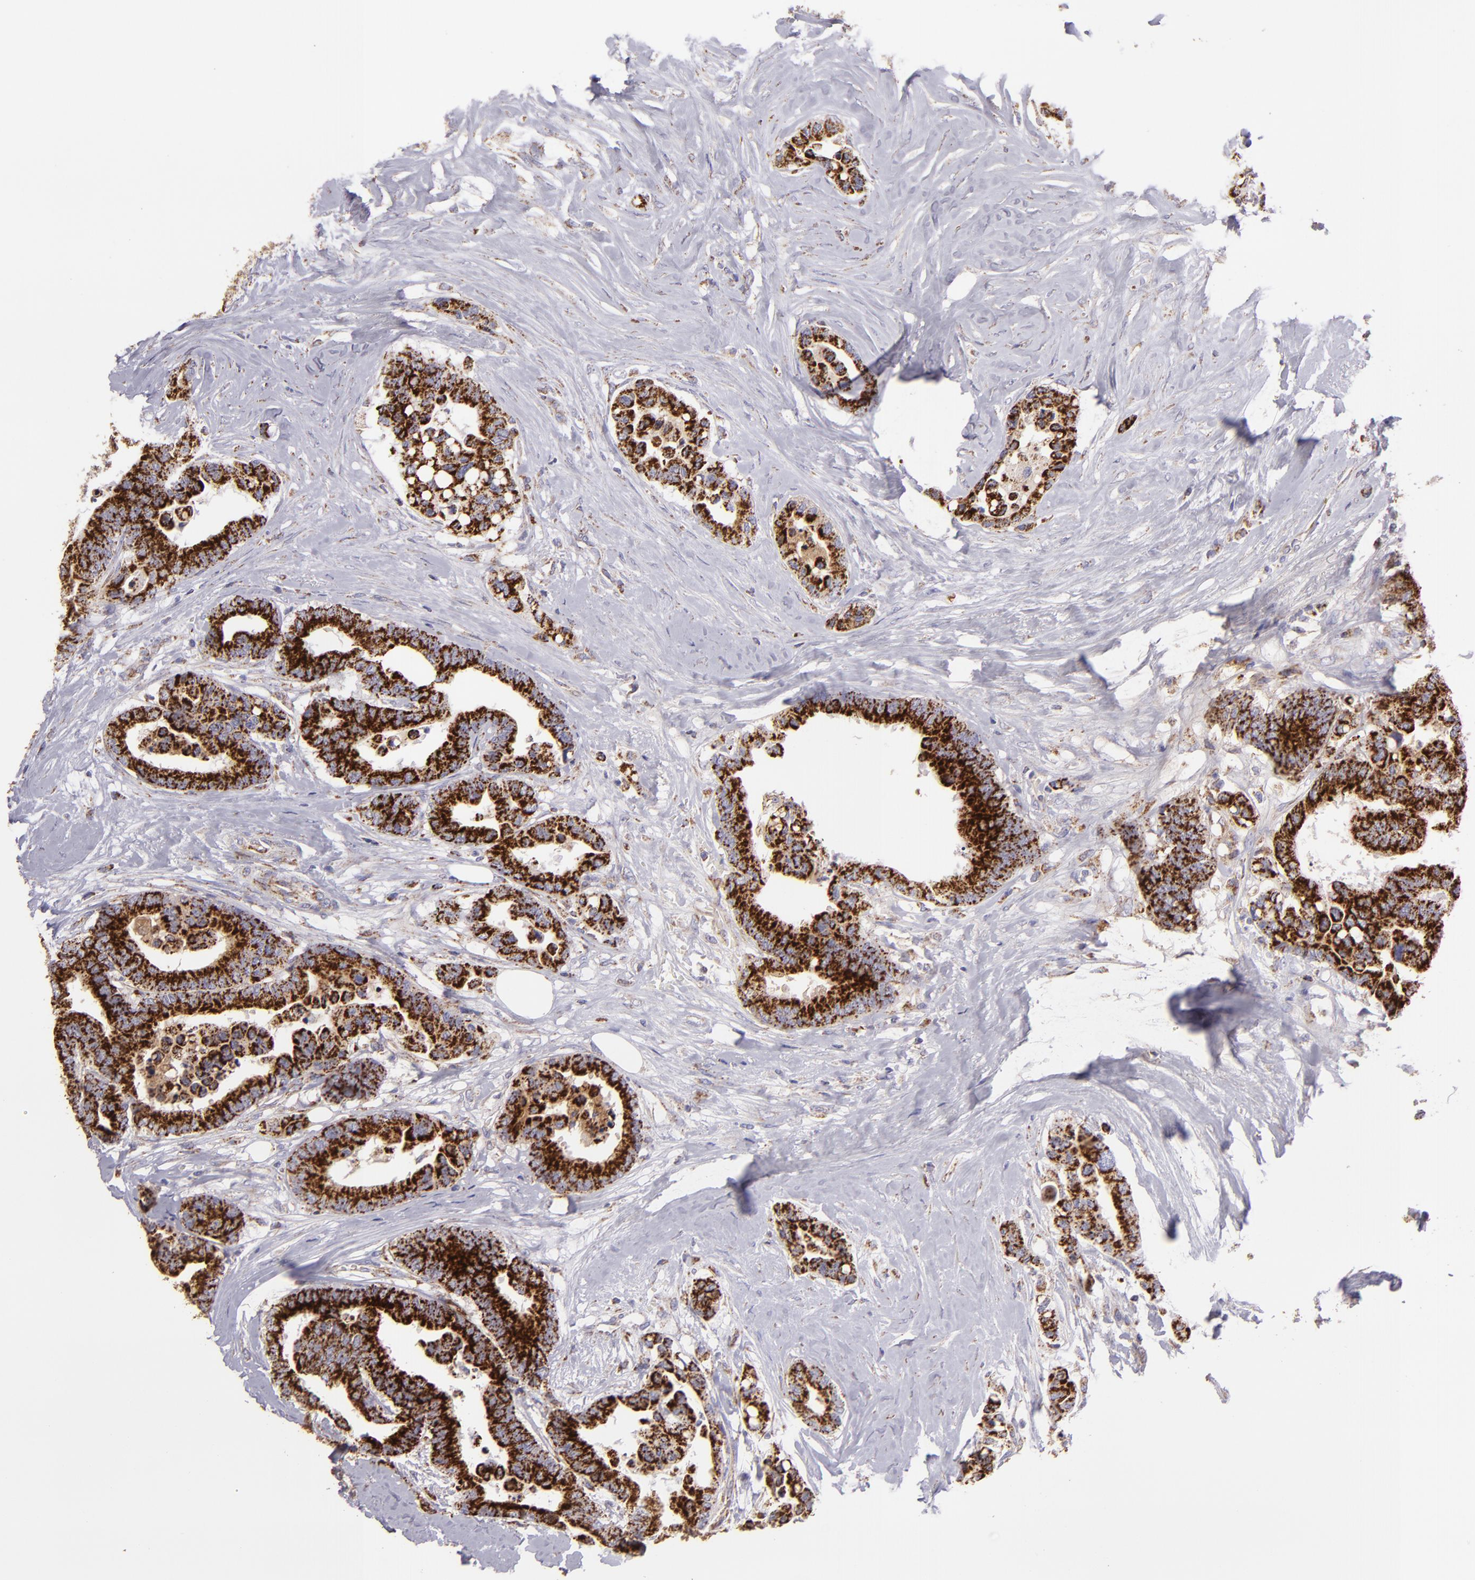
{"staining": {"intensity": "strong", "quantity": ">75%", "location": "cytoplasmic/membranous"}, "tissue": "colorectal cancer", "cell_type": "Tumor cells", "image_type": "cancer", "snomed": [{"axis": "morphology", "description": "Adenocarcinoma, NOS"}, {"axis": "topography", "description": "Colon"}], "caption": "About >75% of tumor cells in colorectal adenocarcinoma exhibit strong cytoplasmic/membranous protein staining as visualized by brown immunohistochemical staining.", "gene": "HSPD1", "patient": {"sex": "male", "age": 82}}